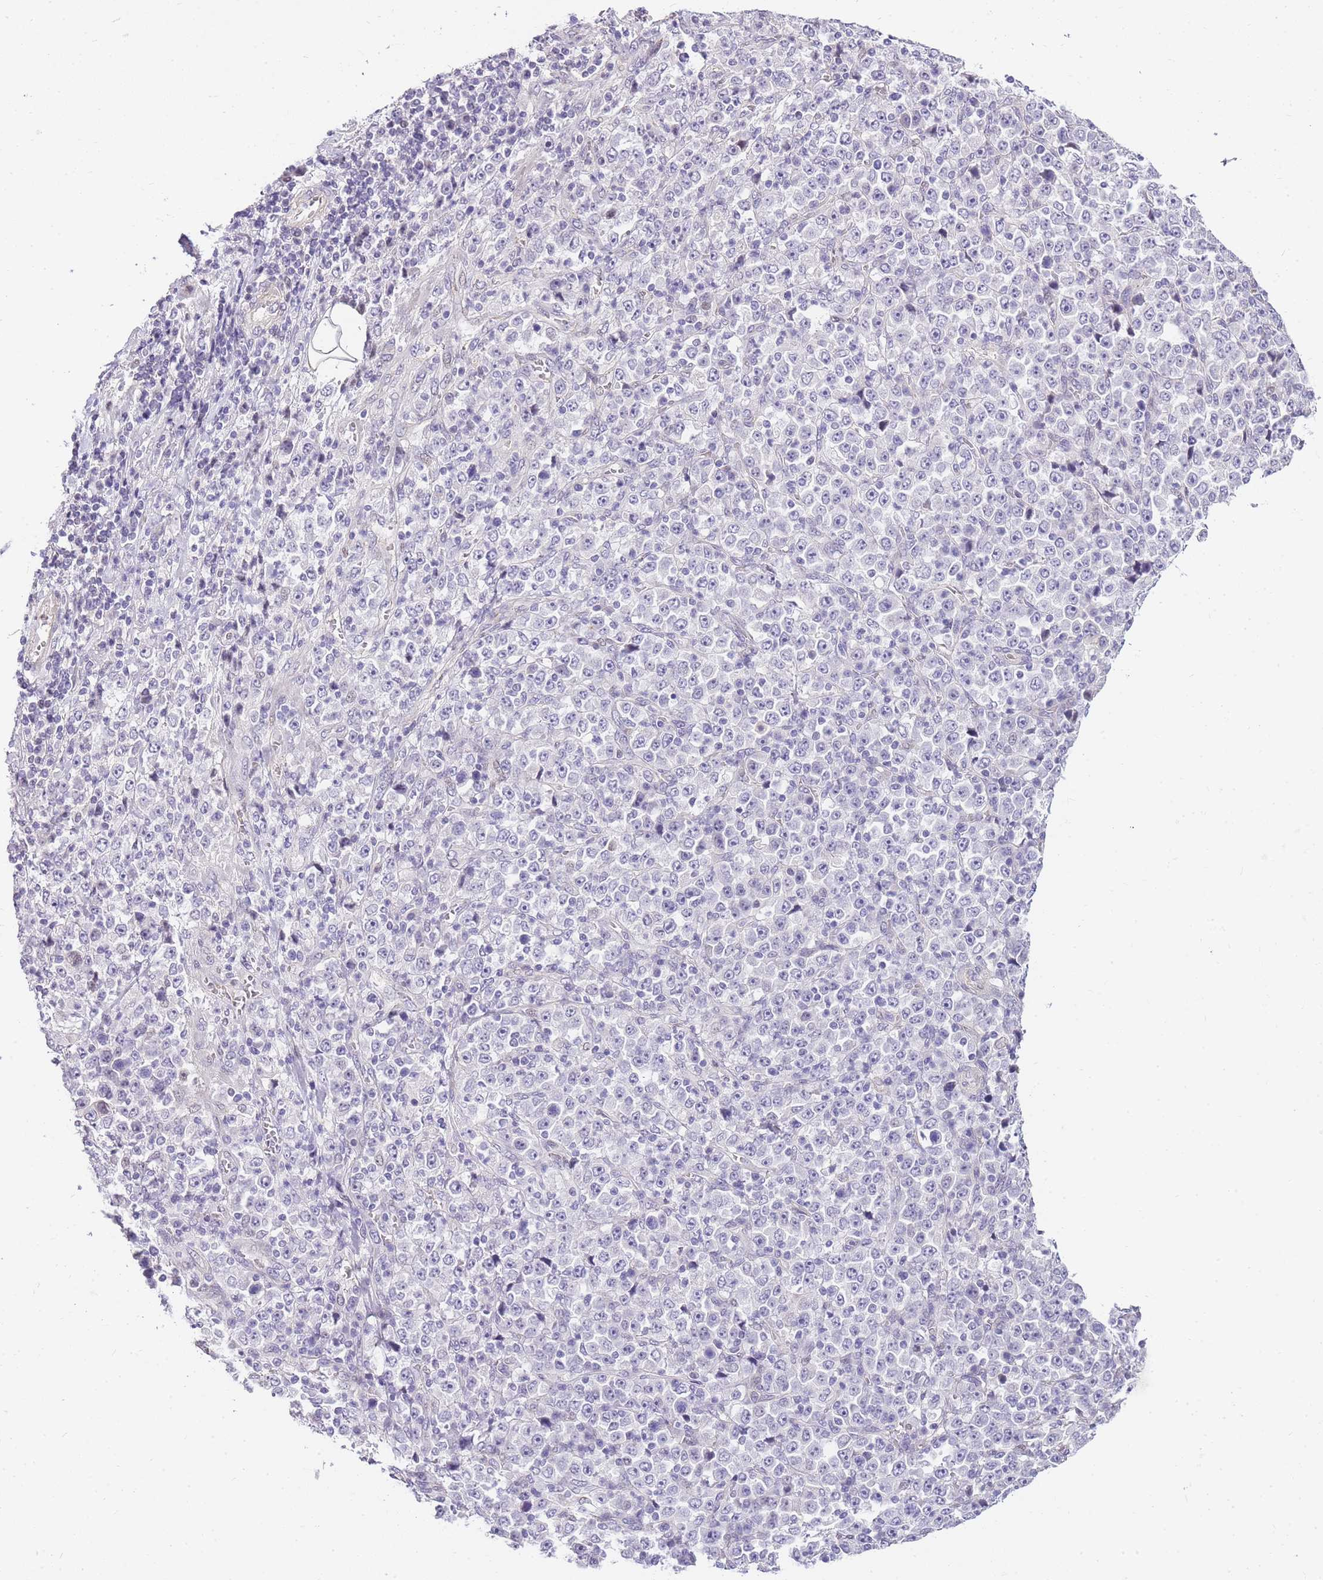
{"staining": {"intensity": "negative", "quantity": "none", "location": "none"}, "tissue": "stomach cancer", "cell_type": "Tumor cells", "image_type": "cancer", "snomed": [{"axis": "morphology", "description": "Normal tissue, NOS"}, {"axis": "morphology", "description": "Adenocarcinoma, NOS"}, {"axis": "topography", "description": "Stomach, upper"}, {"axis": "topography", "description": "Stomach"}], "caption": "DAB immunohistochemical staining of human stomach cancer shows no significant expression in tumor cells. (IHC, brightfield microscopy, high magnification).", "gene": "CLBA1", "patient": {"sex": "male", "age": 59}}